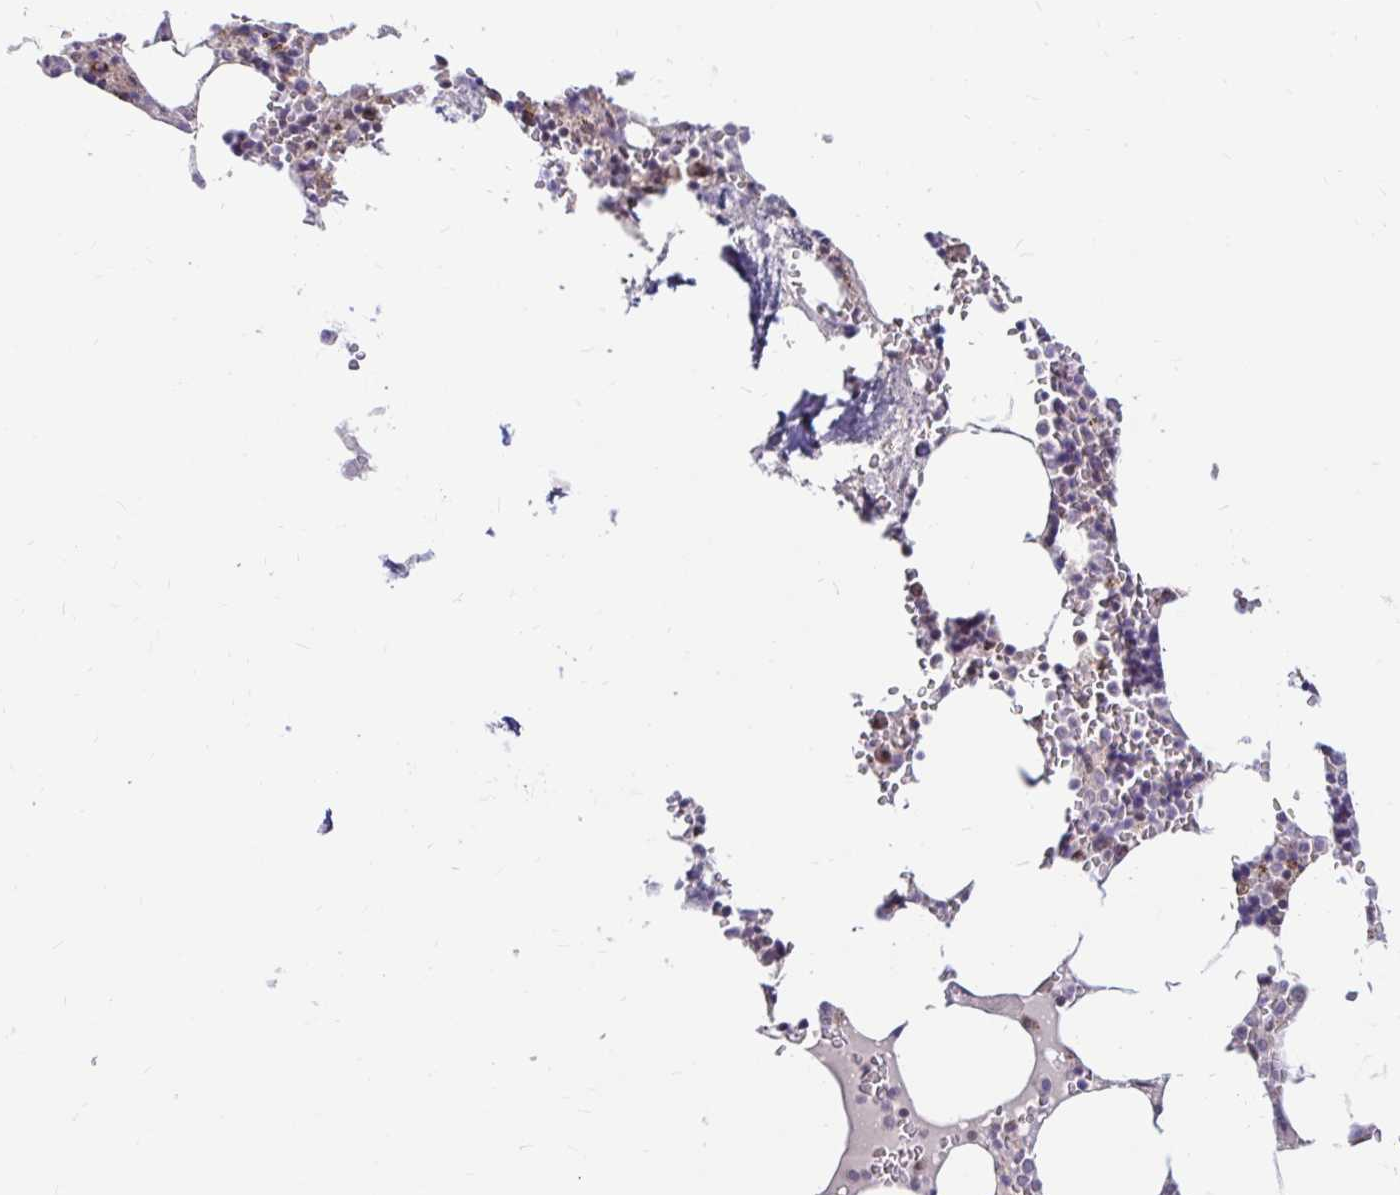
{"staining": {"intensity": "moderate", "quantity": "<25%", "location": "cytoplasmic/membranous"}, "tissue": "bone marrow", "cell_type": "Hematopoietic cells", "image_type": "normal", "snomed": [{"axis": "morphology", "description": "Normal tissue, NOS"}, {"axis": "topography", "description": "Bone marrow"}], "caption": "Brown immunohistochemical staining in benign bone marrow demonstrates moderate cytoplasmic/membranous positivity in about <25% of hematopoietic cells. The staining is performed using DAB (3,3'-diaminobenzidine) brown chromogen to label protein expression. The nuclei are counter-stained blue using hematoxylin.", "gene": "TIMM50", "patient": {"sex": "male", "age": 64}}